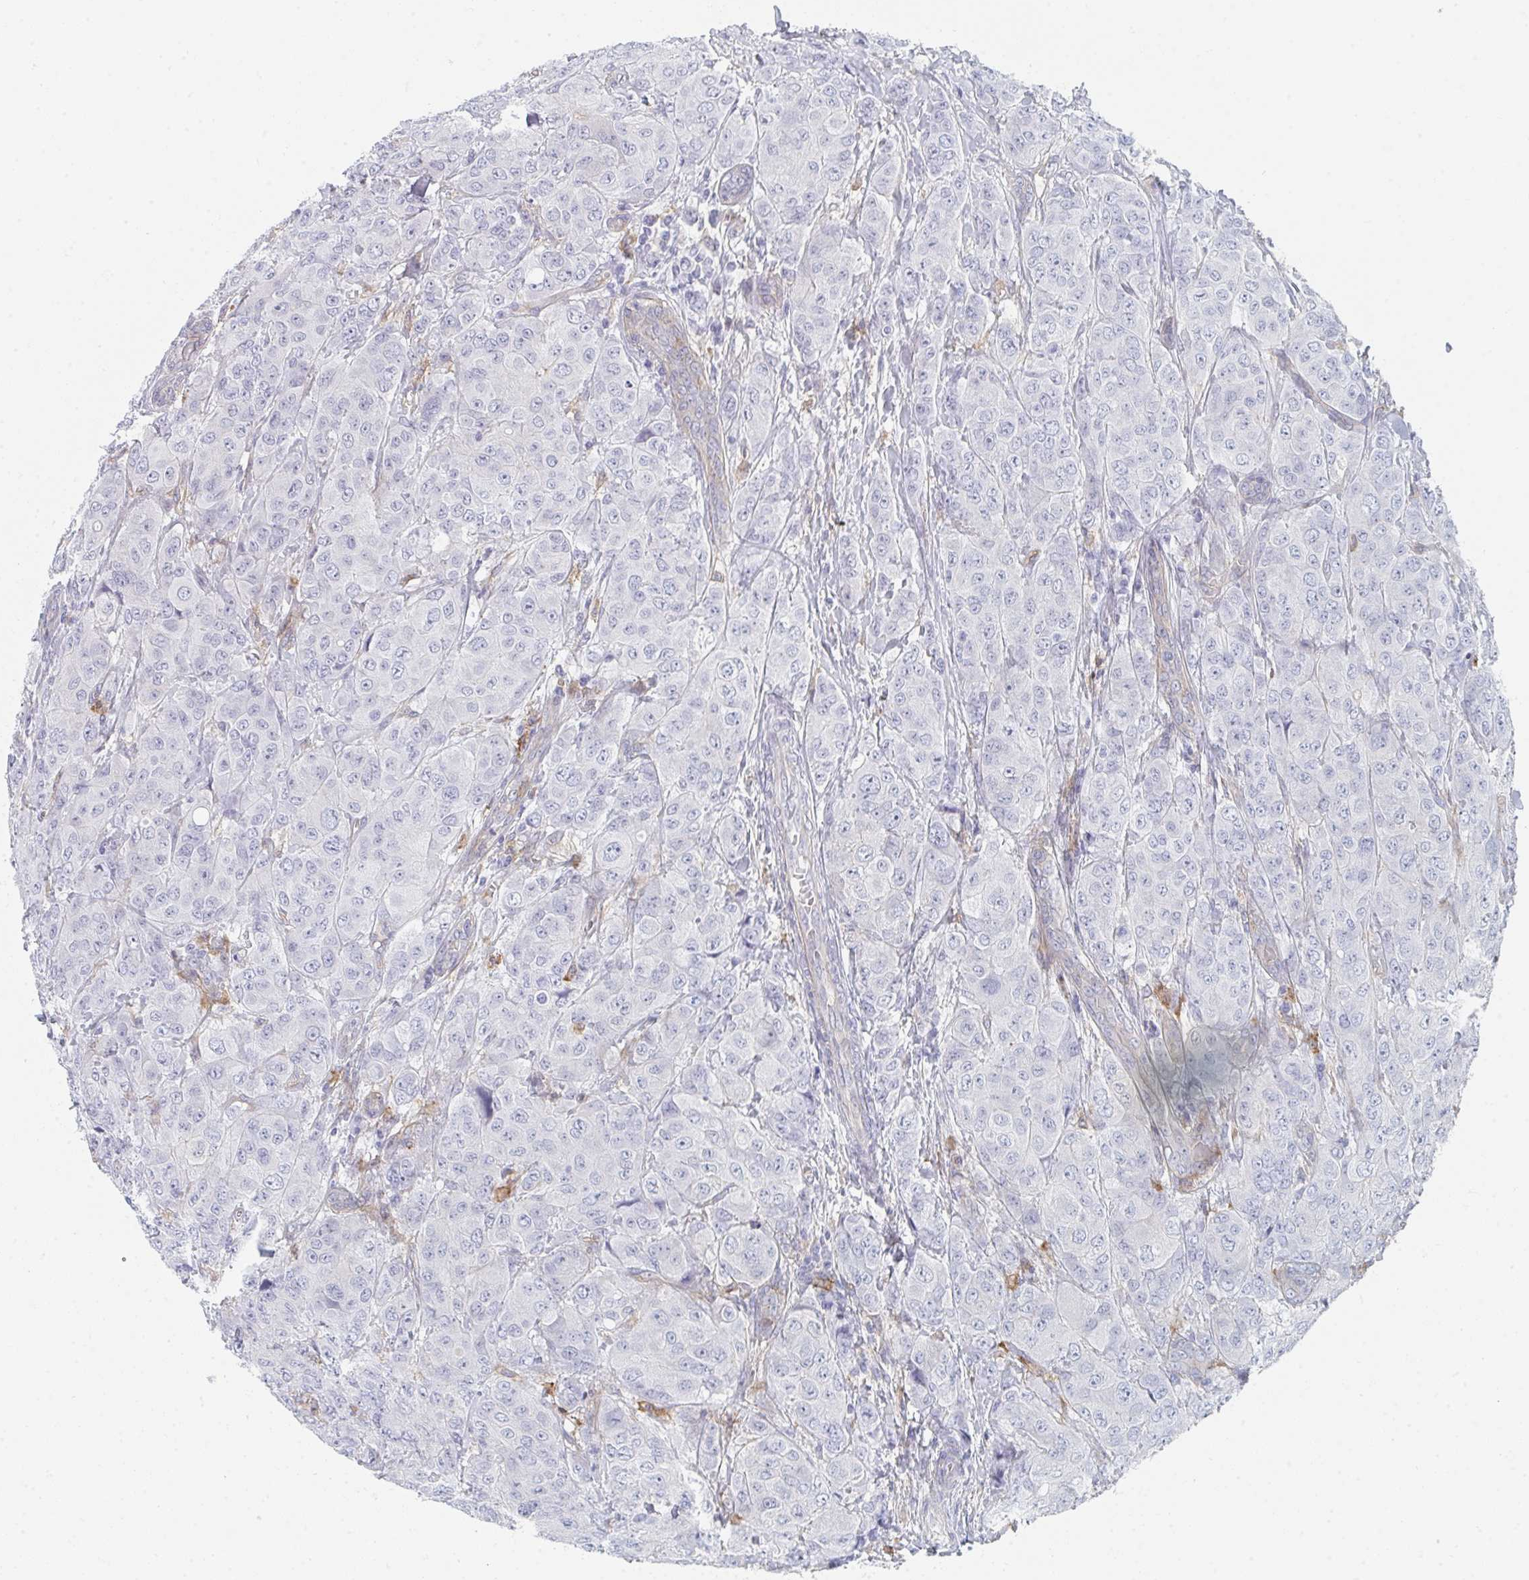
{"staining": {"intensity": "negative", "quantity": "none", "location": "none"}, "tissue": "breast cancer", "cell_type": "Tumor cells", "image_type": "cancer", "snomed": [{"axis": "morphology", "description": "Duct carcinoma"}, {"axis": "topography", "description": "Breast"}], "caption": "Breast intraductal carcinoma was stained to show a protein in brown. There is no significant positivity in tumor cells.", "gene": "DAB2", "patient": {"sex": "female", "age": 43}}